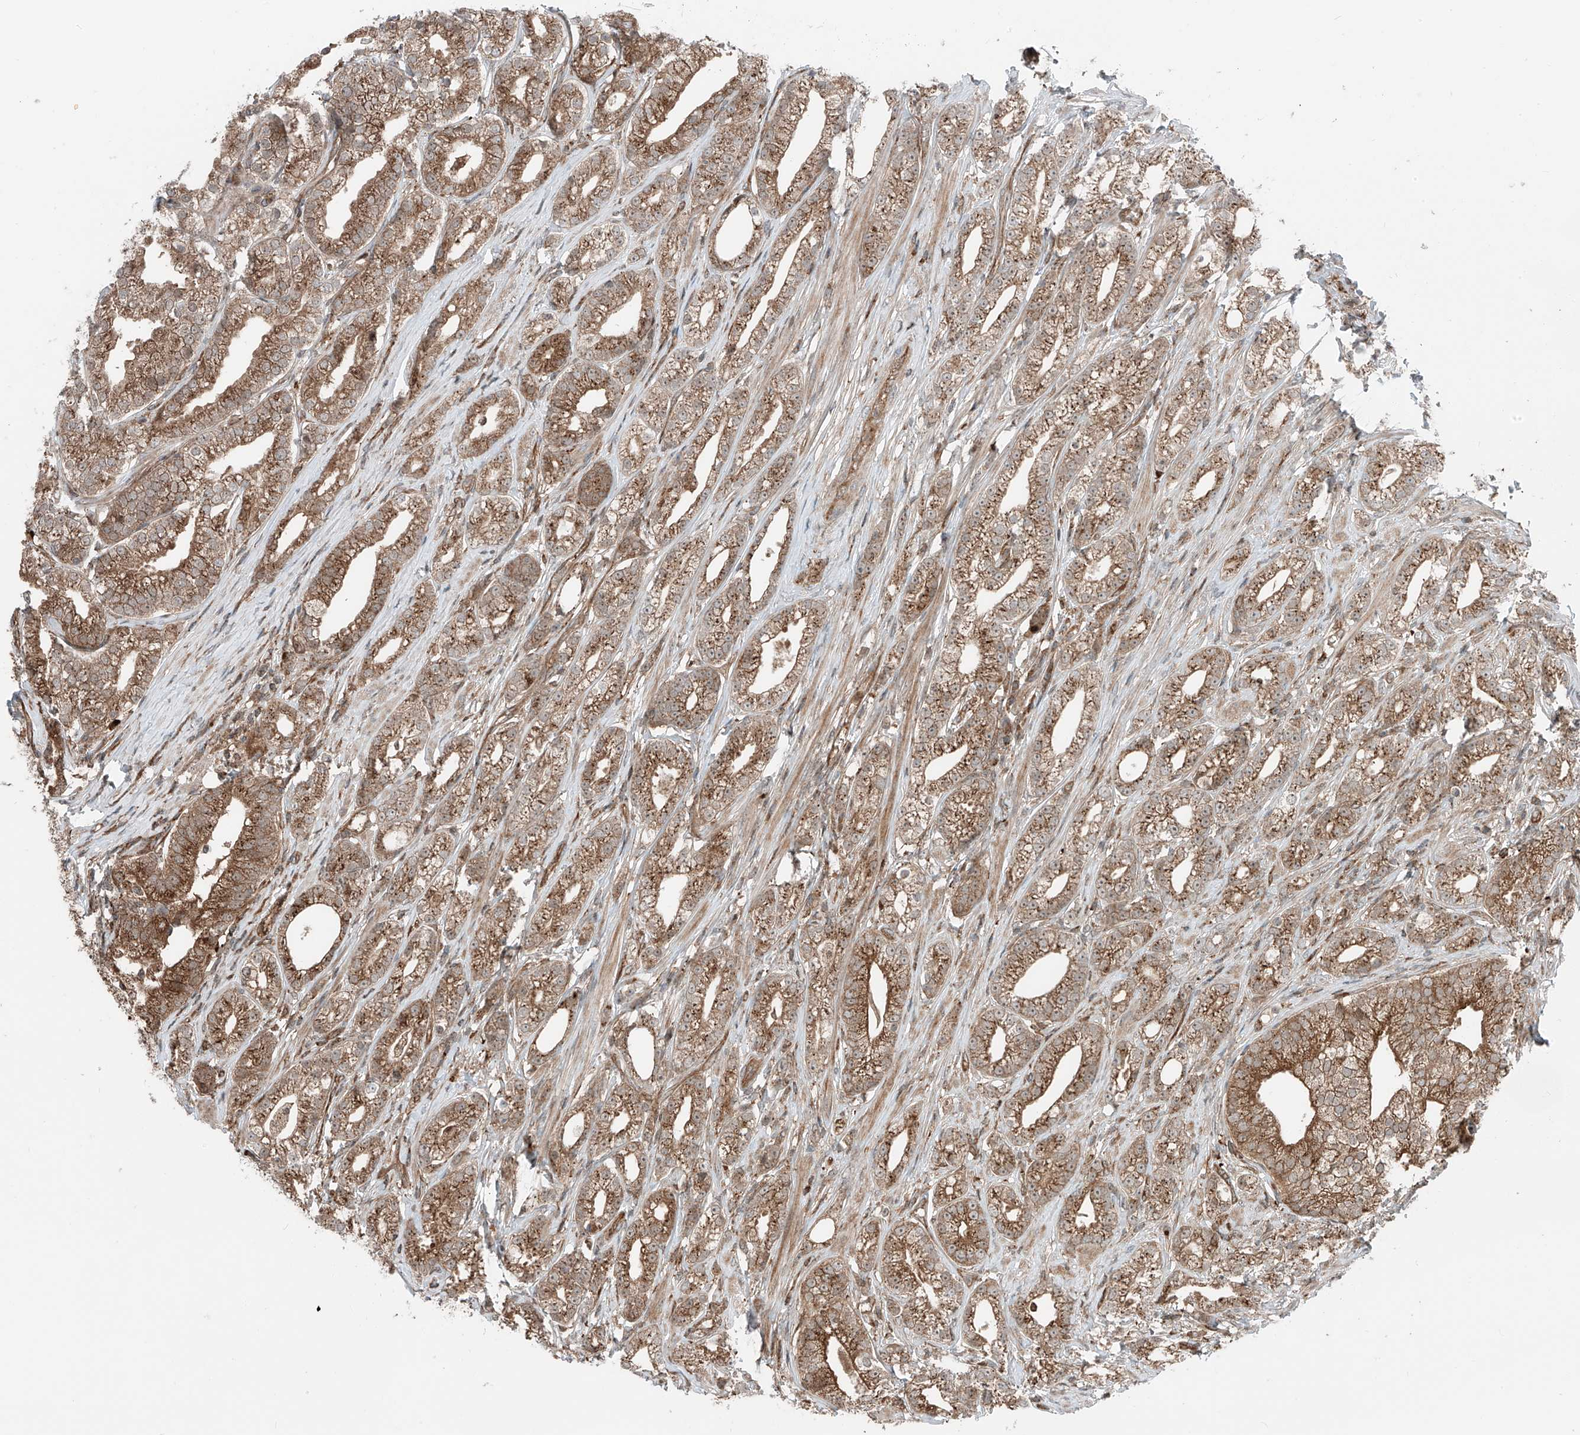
{"staining": {"intensity": "moderate", "quantity": ">75%", "location": "cytoplasmic/membranous,nuclear"}, "tissue": "prostate cancer", "cell_type": "Tumor cells", "image_type": "cancer", "snomed": [{"axis": "morphology", "description": "Adenocarcinoma, High grade"}, {"axis": "topography", "description": "Prostate"}], "caption": "Tumor cells display moderate cytoplasmic/membranous and nuclear expression in about >75% of cells in prostate high-grade adenocarcinoma.", "gene": "USP48", "patient": {"sex": "male", "age": 69}}